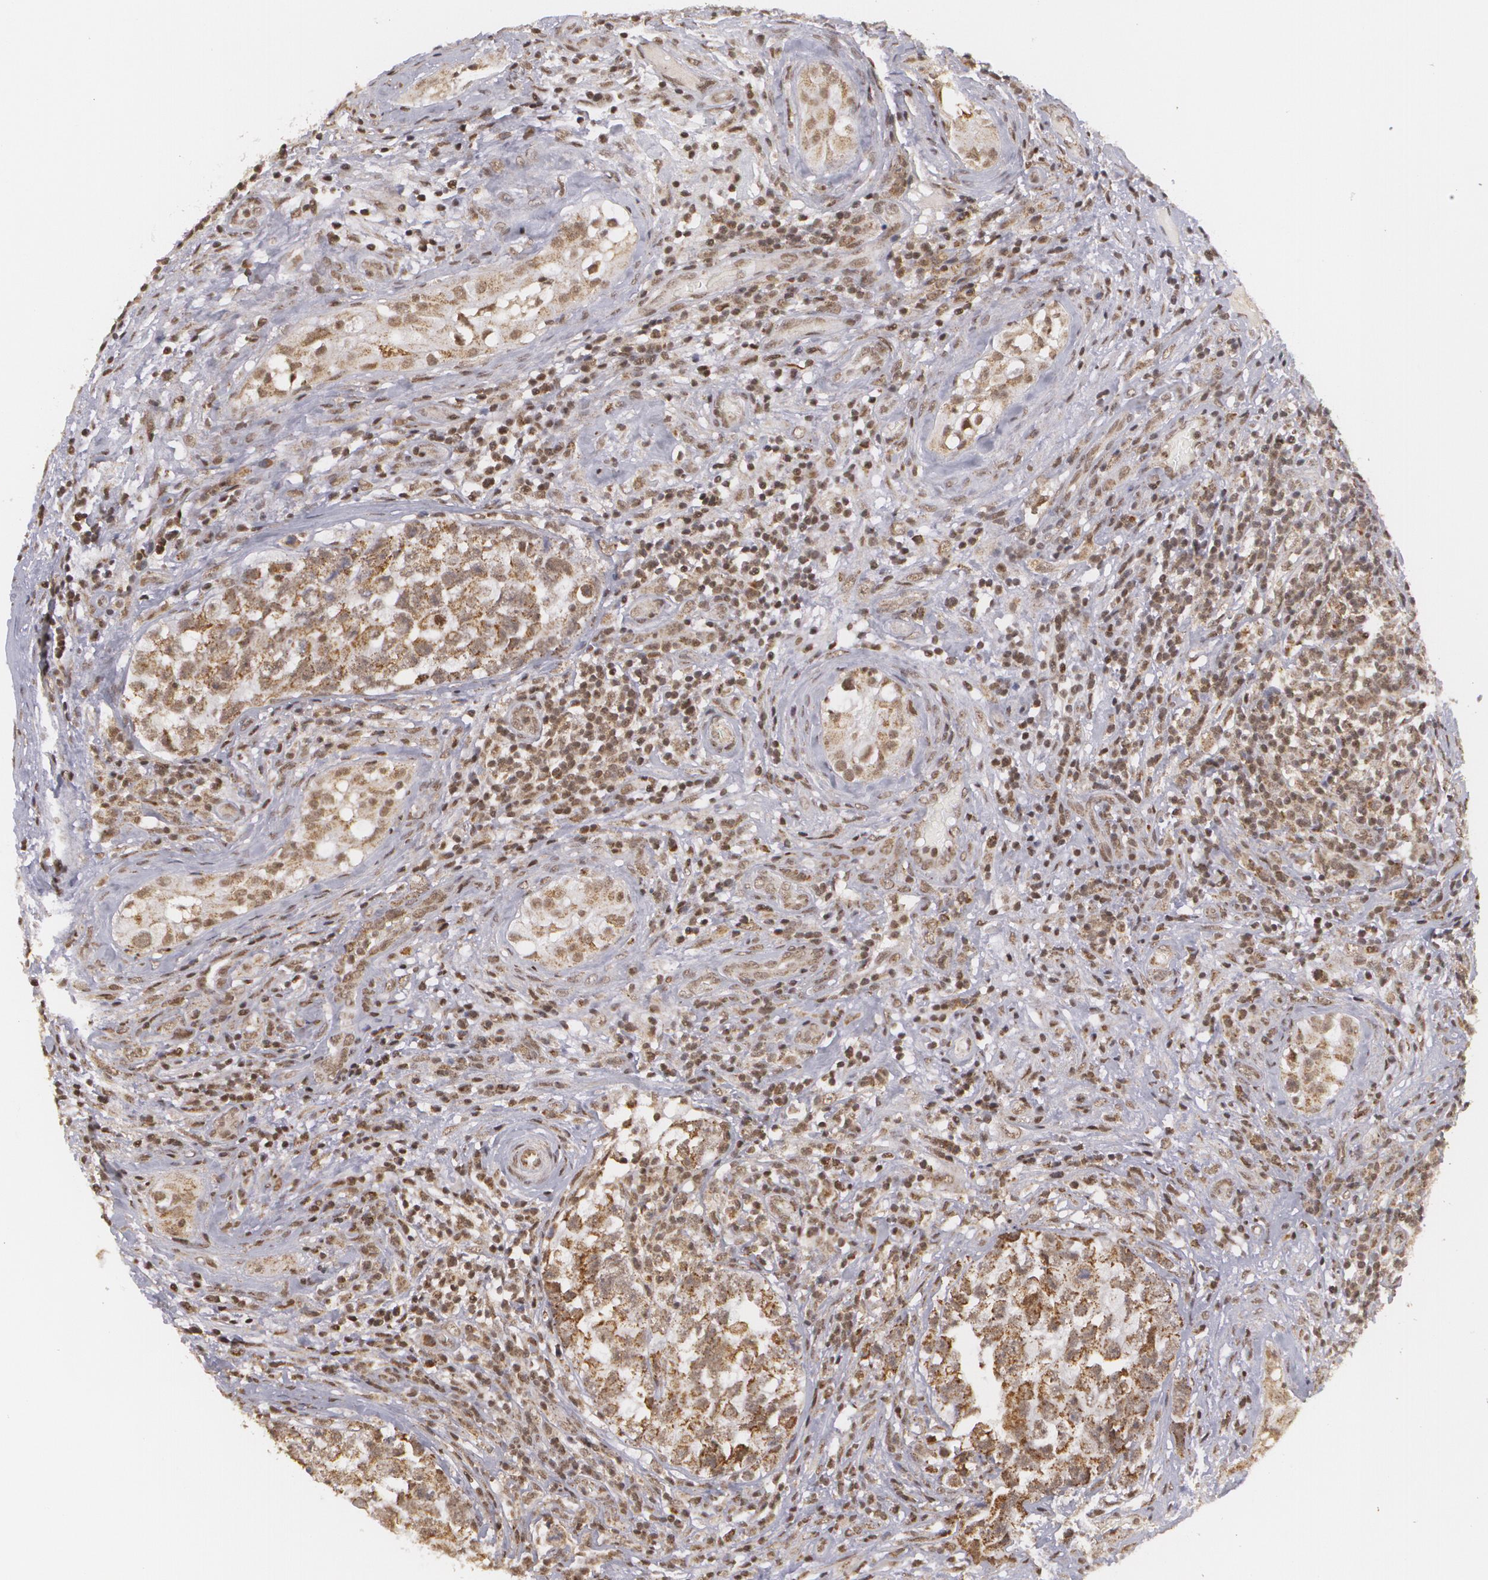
{"staining": {"intensity": "weak", "quantity": ">75%", "location": "cytoplasmic/membranous,nuclear"}, "tissue": "testis cancer", "cell_type": "Tumor cells", "image_type": "cancer", "snomed": [{"axis": "morphology", "description": "Carcinoma, Embryonal, NOS"}, {"axis": "topography", "description": "Testis"}], "caption": "A brown stain shows weak cytoplasmic/membranous and nuclear expression of a protein in human testis cancer (embryonal carcinoma) tumor cells. The staining was performed using DAB (3,3'-diaminobenzidine), with brown indicating positive protein expression. Nuclei are stained blue with hematoxylin.", "gene": "MXD1", "patient": {"sex": "male", "age": 31}}